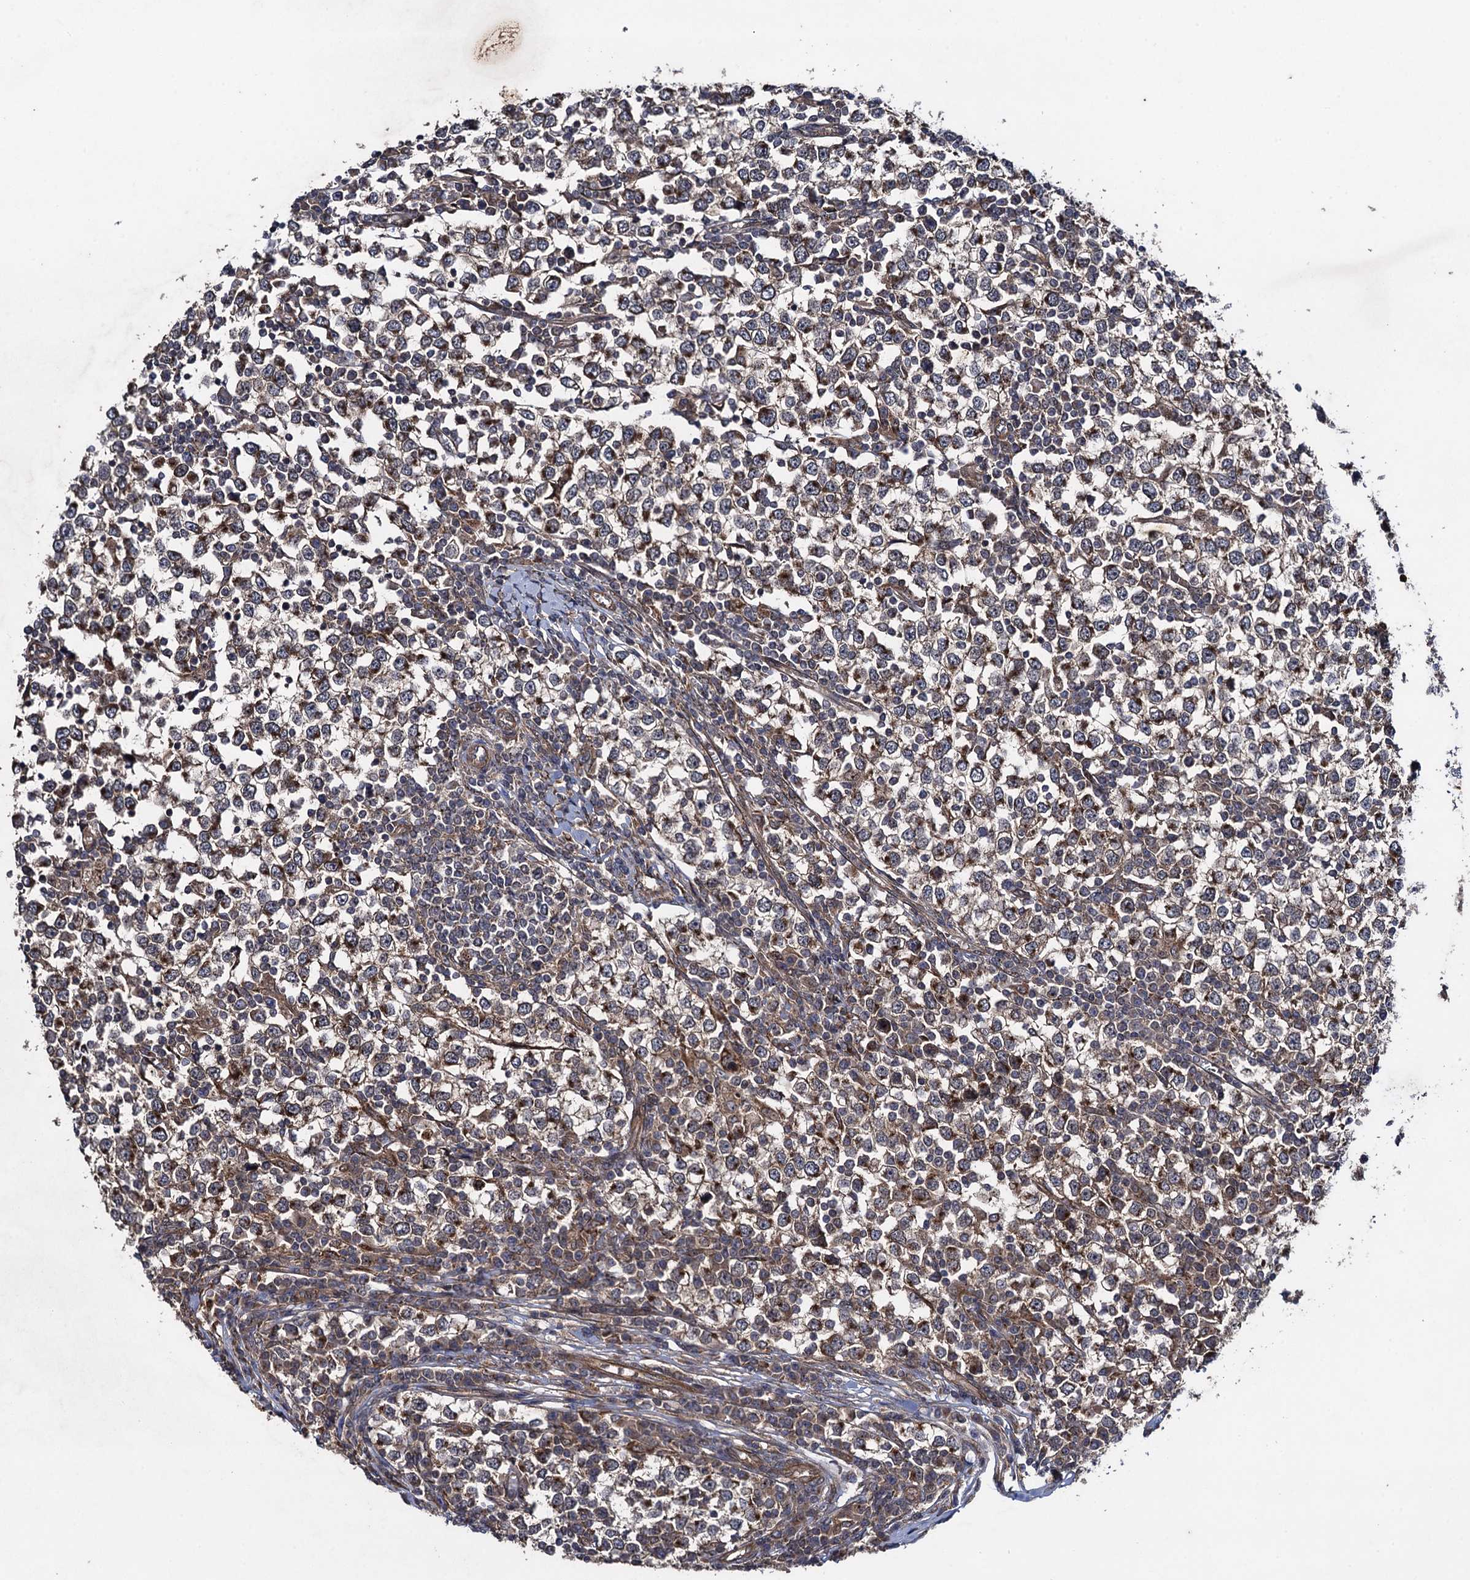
{"staining": {"intensity": "strong", "quantity": ">75%", "location": "cytoplasmic/membranous"}, "tissue": "testis cancer", "cell_type": "Tumor cells", "image_type": "cancer", "snomed": [{"axis": "morphology", "description": "Seminoma, NOS"}, {"axis": "topography", "description": "Testis"}], "caption": "The immunohistochemical stain labels strong cytoplasmic/membranous positivity in tumor cells of seminoma (testis) tissue.", "gene": "HAUS1", "patient": {"sex": "male", "age": 65}}